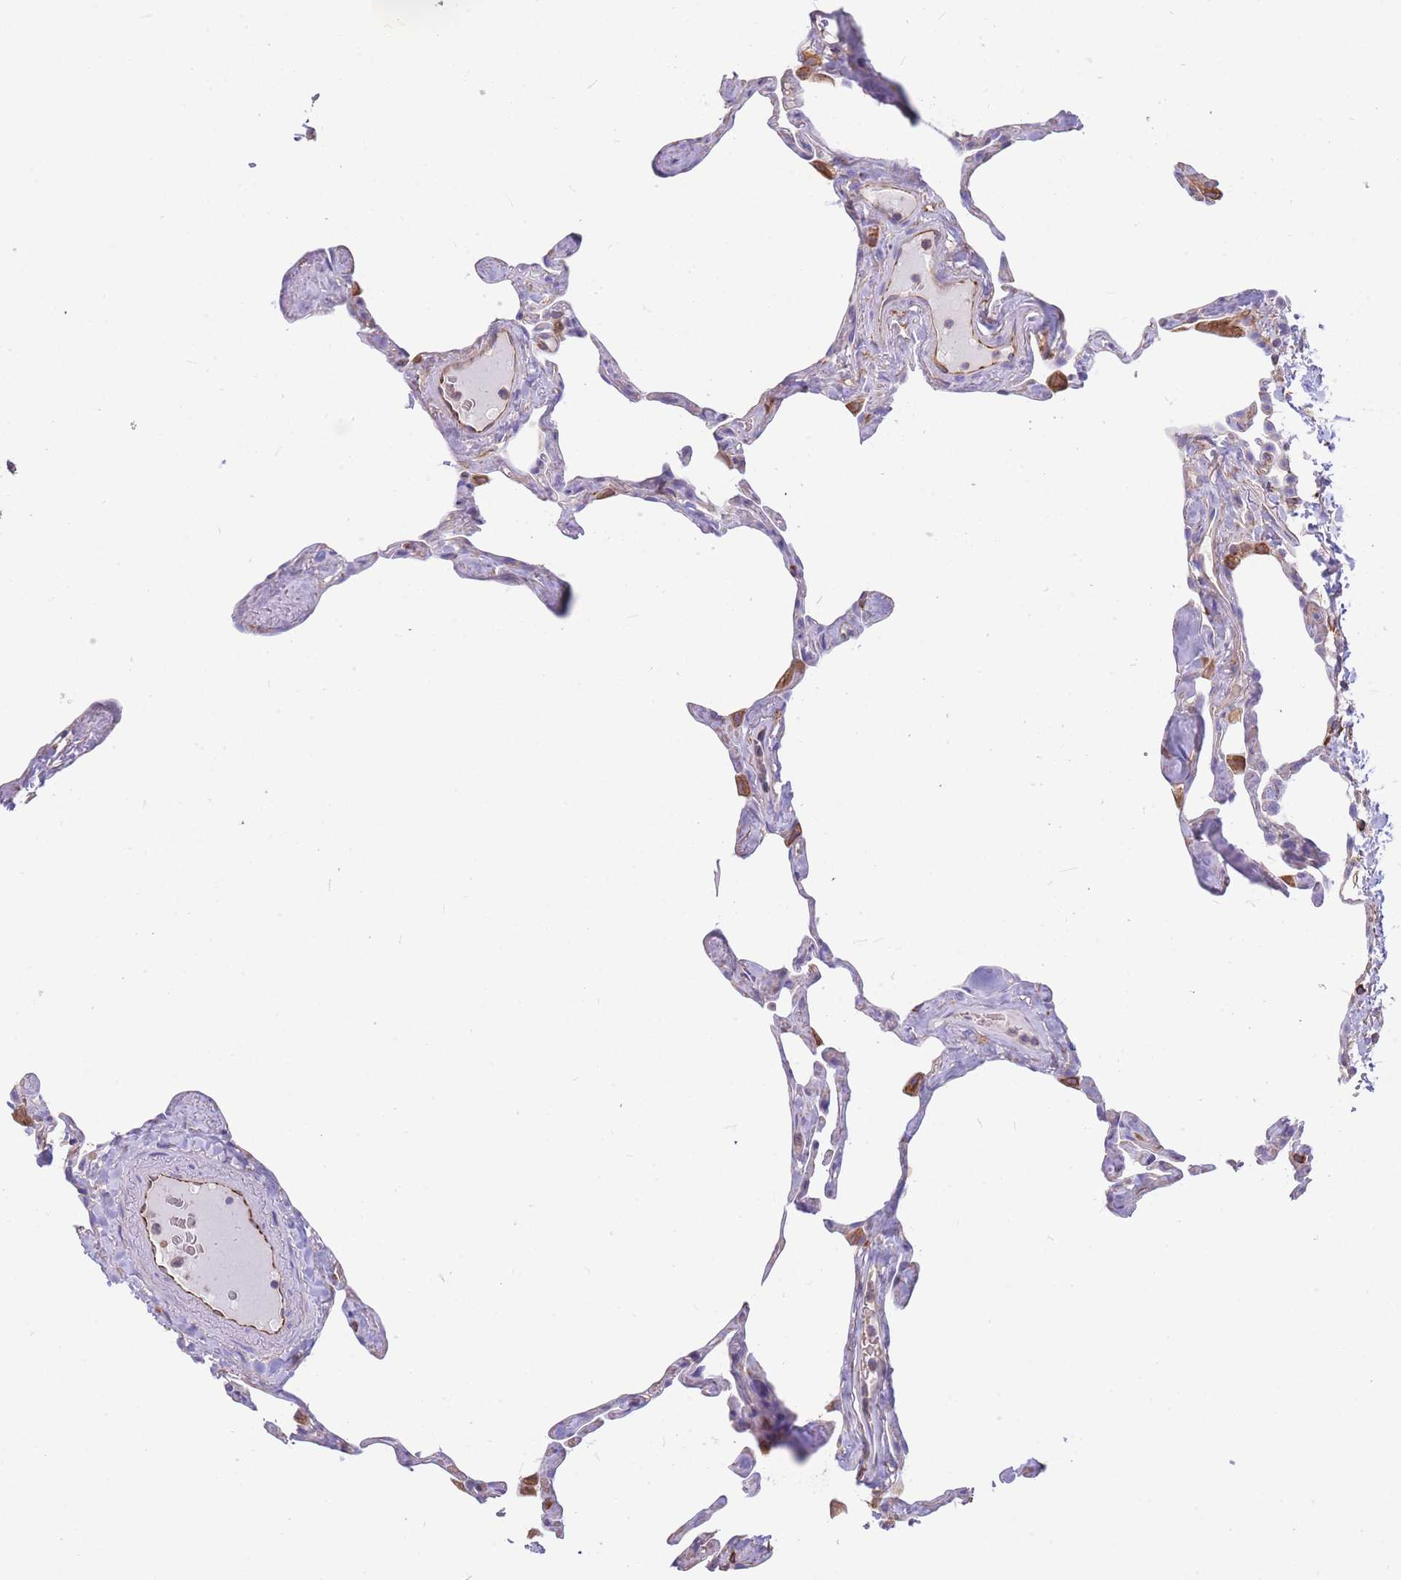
{"staining": {"intensity": "negative", "quantity": "none", "location": "none"}, "tissue": "lung", "cell_type": "Alveolar cells", "image_type": "normal", "snomed": [{"axis": "morphology", "description": "Normal tissue, NOS"}, {"axis": "topography", "description": "Lung"}], "caption": "Protein analysis of normal lung shows no significant expression in alveolar cells. (Brightfield microscopy of DAB (3,3'-diaminobenzidine) IHC at high magnification).", "gene": "ANKRD53", "patient": {"sex": "male", "age": 65}}